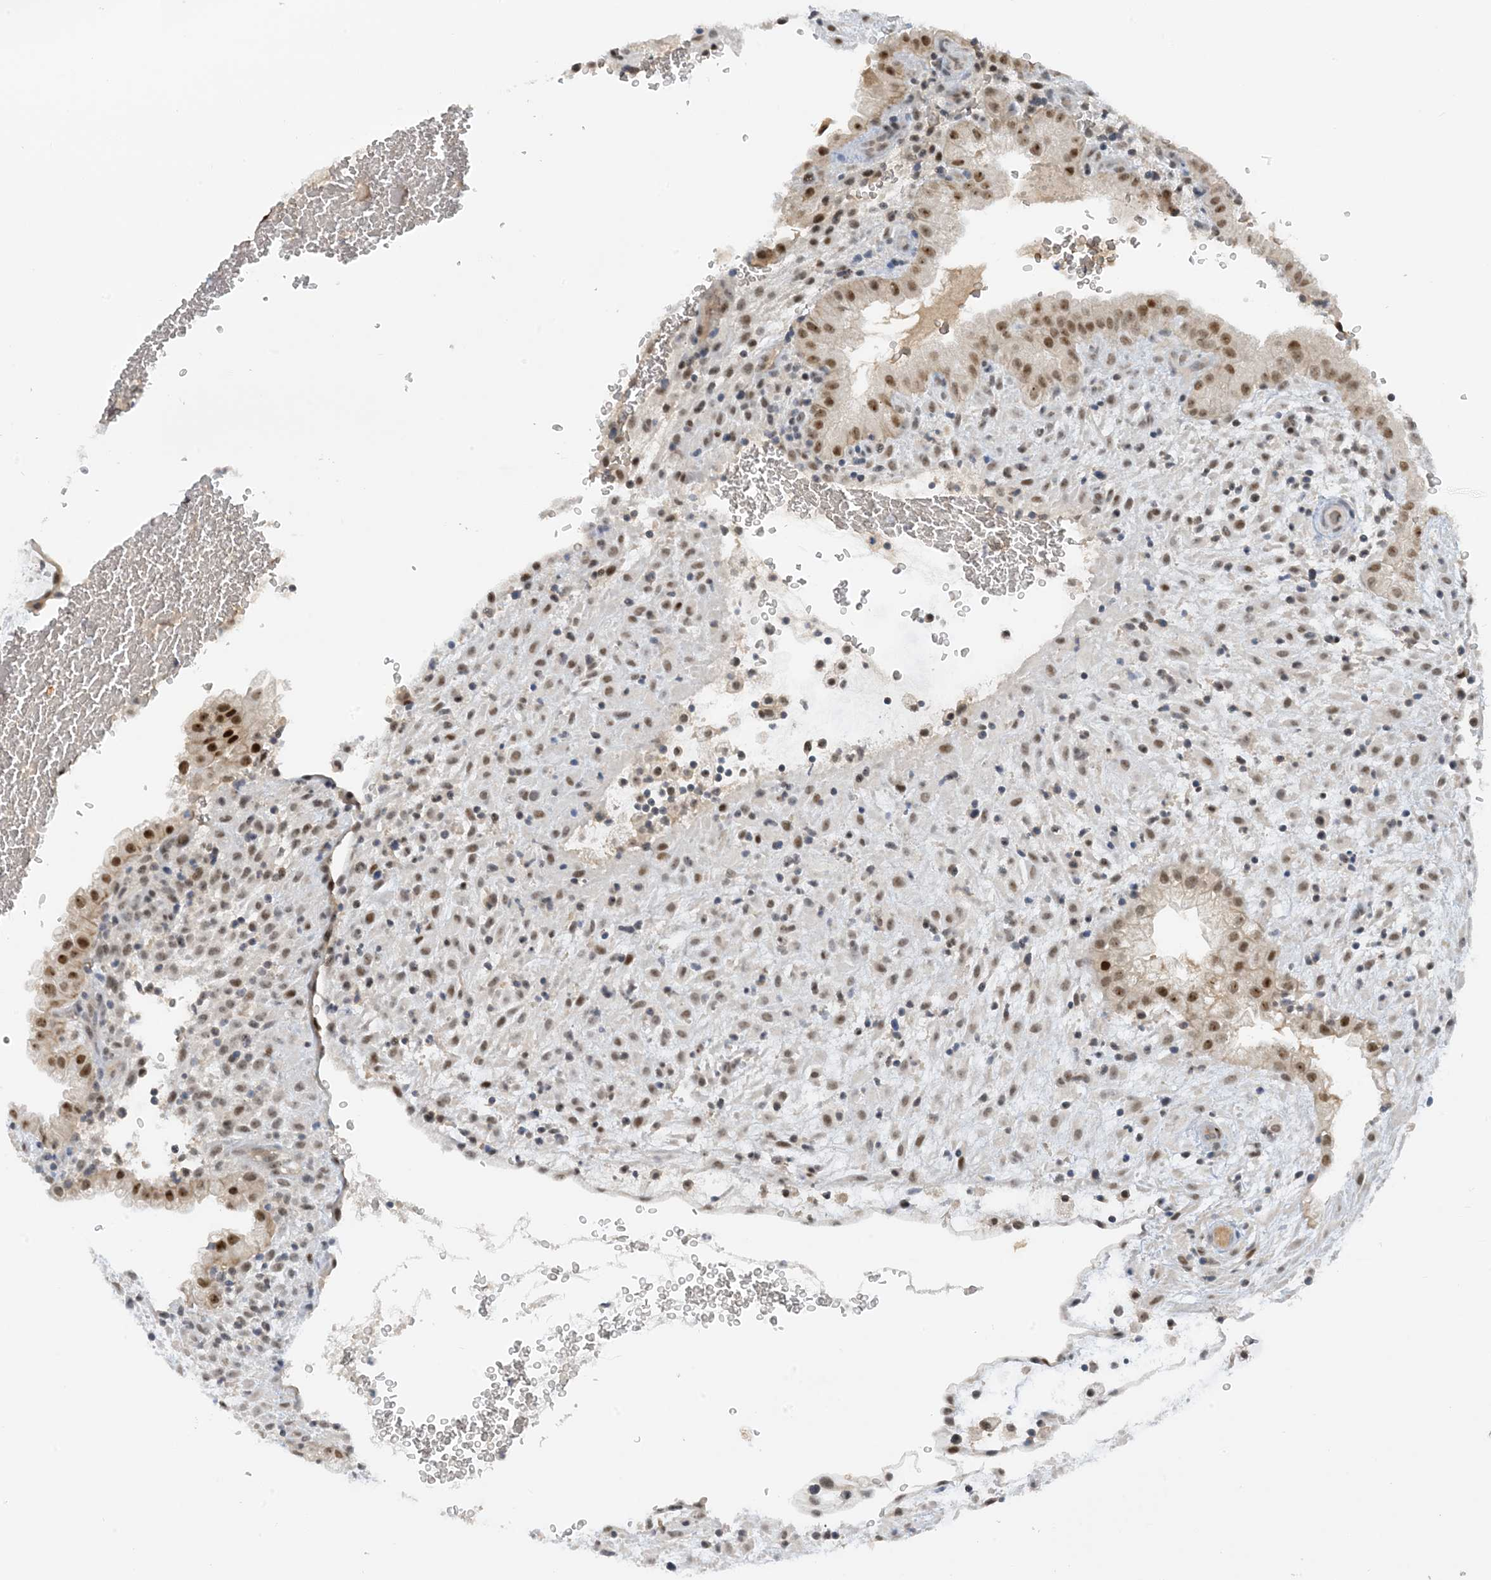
{"staining": {"intensity": "weak", "quantity": ">75%", "location": "nuclear"}, "tissue": "placenta", "cell_type": "Decidual cells", "image_type": "normal", "snomed": [{"axis": "morphology", "description": "Normal tissue, NOS"}, {"axis": "topography", "description": "Placenta"}], "caption": "Immunohistochemistry (DAB (3,3'-diaminobenzidine)) staining of normal human placenta shows weak nuclear protein staining in about >75% of decidual cells.", "gene": "UBE2E1", "patient": {"sex": "female", "age": 35}}